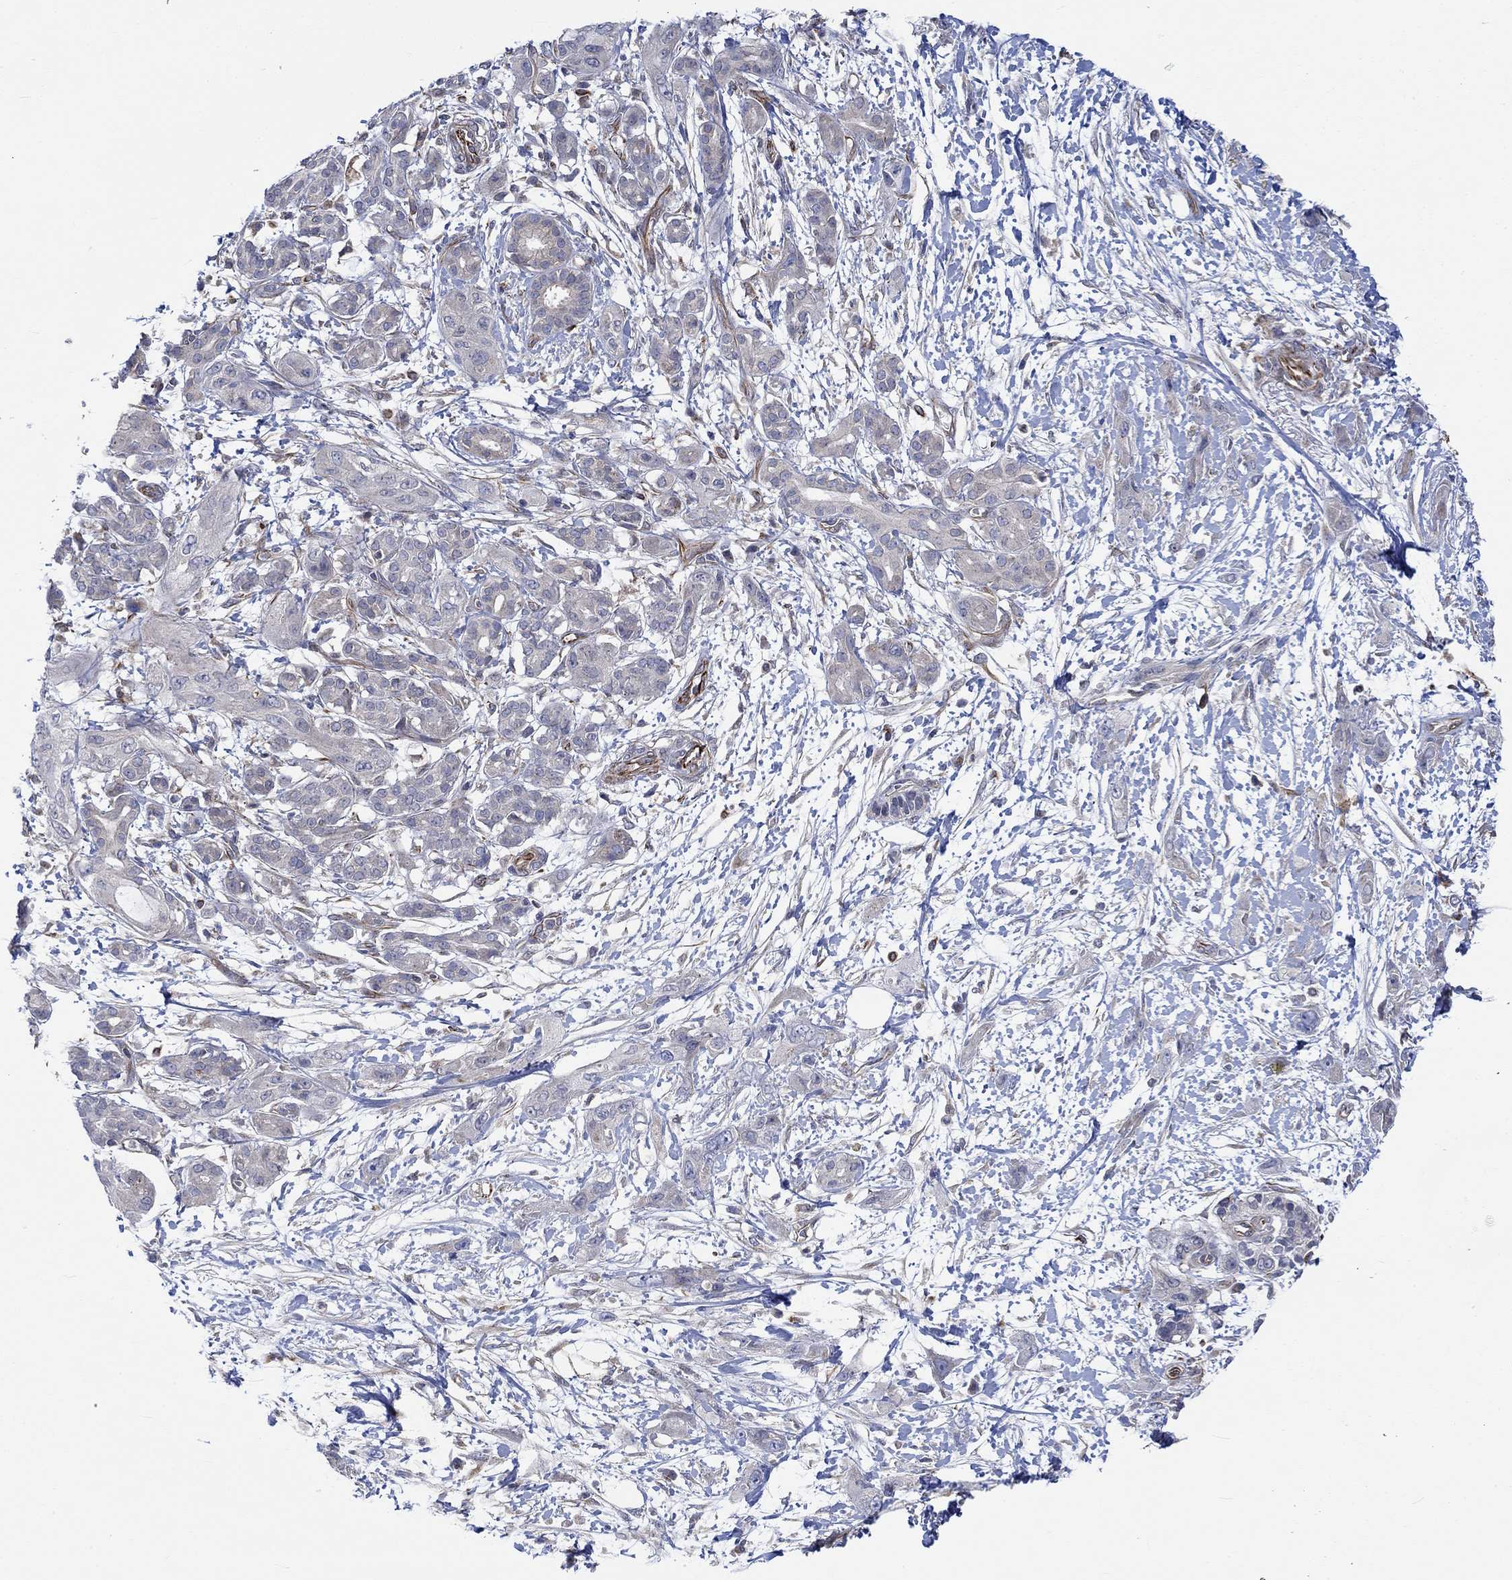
{"staining": {"intensity": "negative", "quantity": "none", "location": "none"}, "tissue": "pancreatic cancer", "cell_type": "Tumor cells", "image_type": "cancer", "snomed": [{"axis": "morphology", "description": "Adenocarcinoma, NOS"}, {"axis": "topography", "description": "Pancreas"}], "caption": "The photomicrograph shows no staining of tumor cells in pancreatic cancer.", "gene": "CAMK1D", "patient": {"sex": "male", "age": 72}}